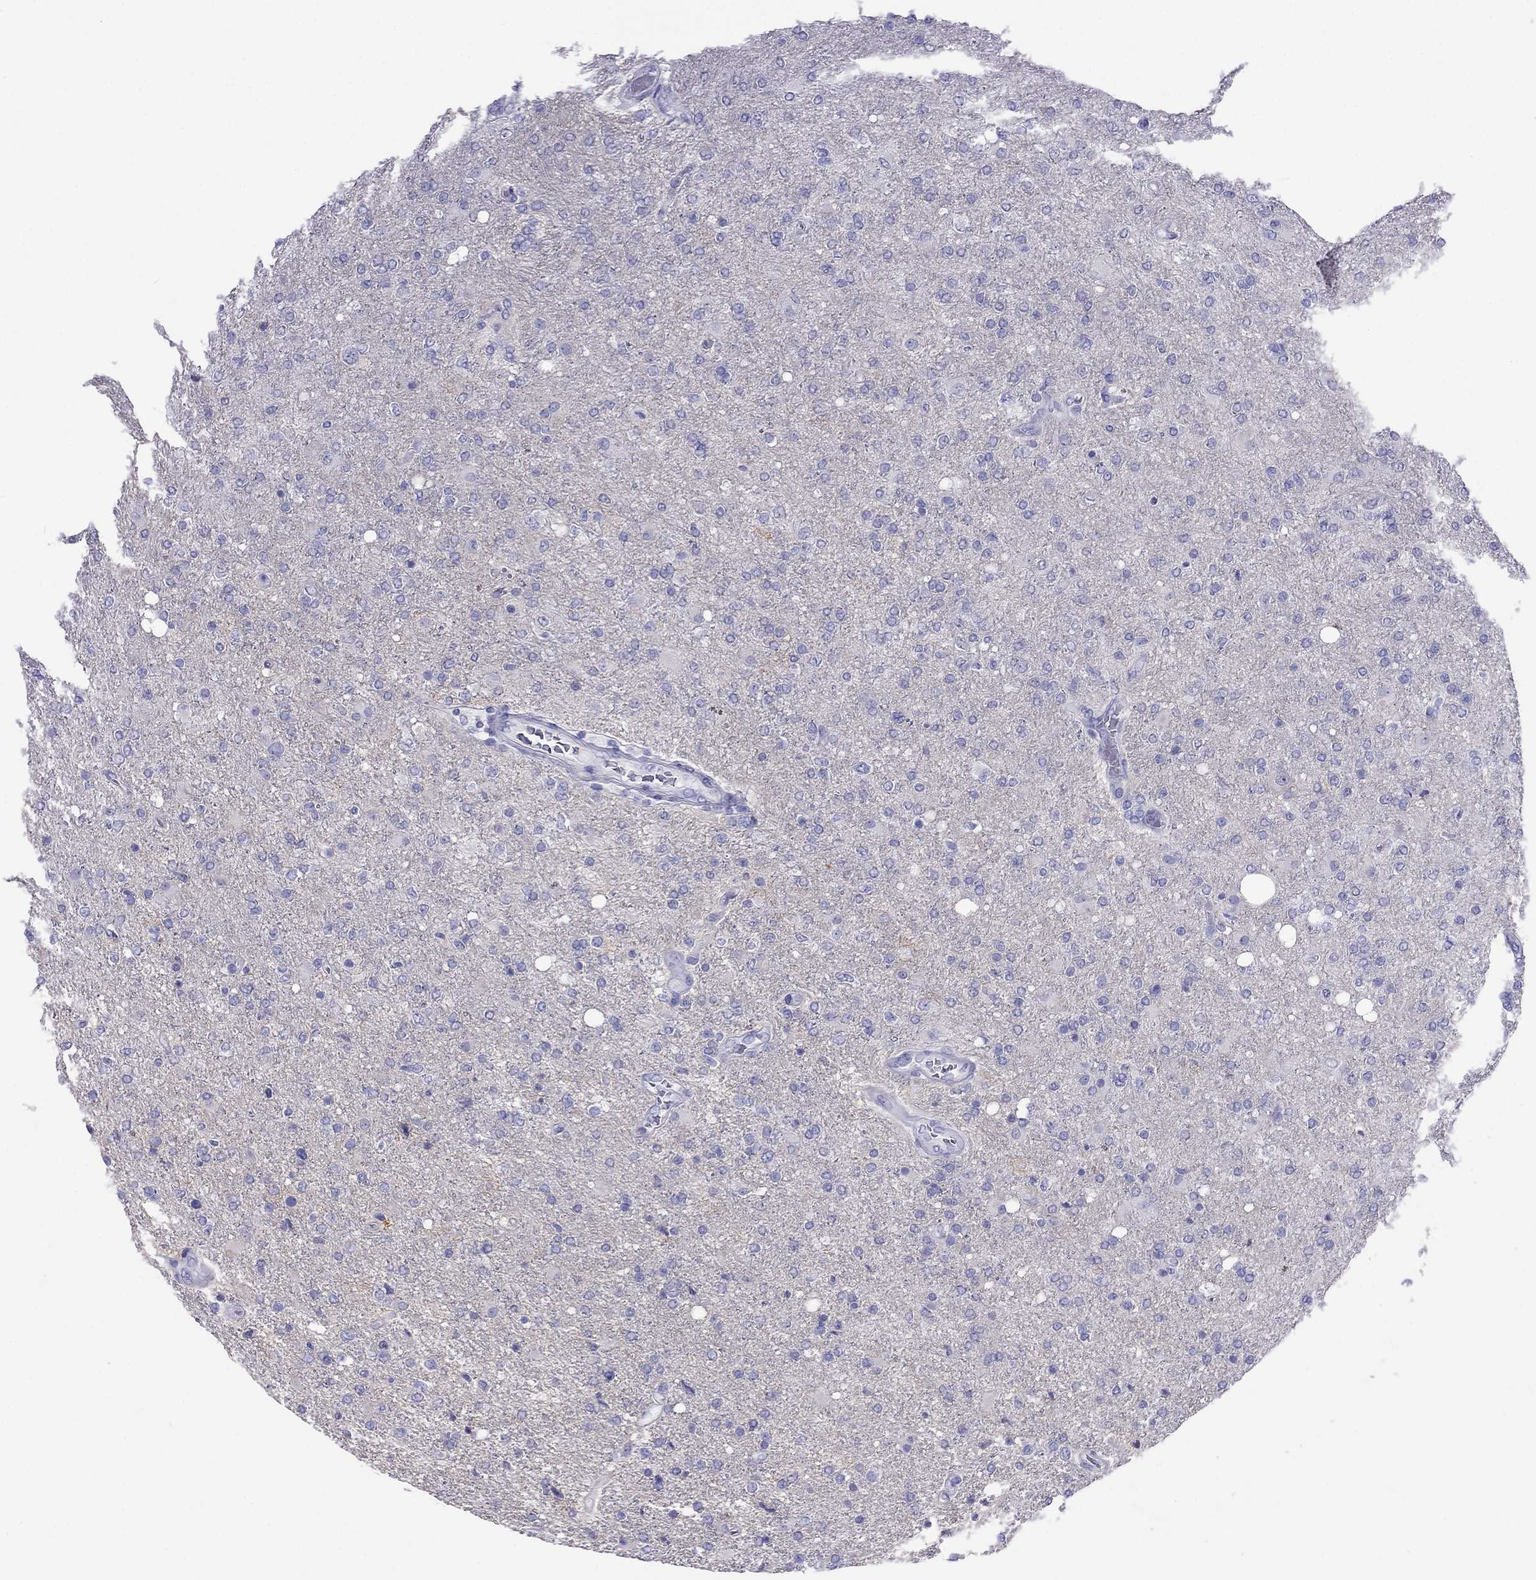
{"staining": {"intensity": "negative", "quantity": "none", "location": "none"}, "tissue": "glioma", "cell_type": "Tumor cells", "image_type": "cancer", "snomed": [{"axis": "morphology", "description": "Glioma, malignant, High grade"}, {"axis": "topography", "description": "Cerebral cortex"}], "caption": "Immunohistochemistry (IHC) image of human high-grade glioma (malignant) stained for a protein (brown), which demonstrates no expression in tumor cells.", "gene": "PCDHA6", "patient": {"sex": "male", "age": 70}}